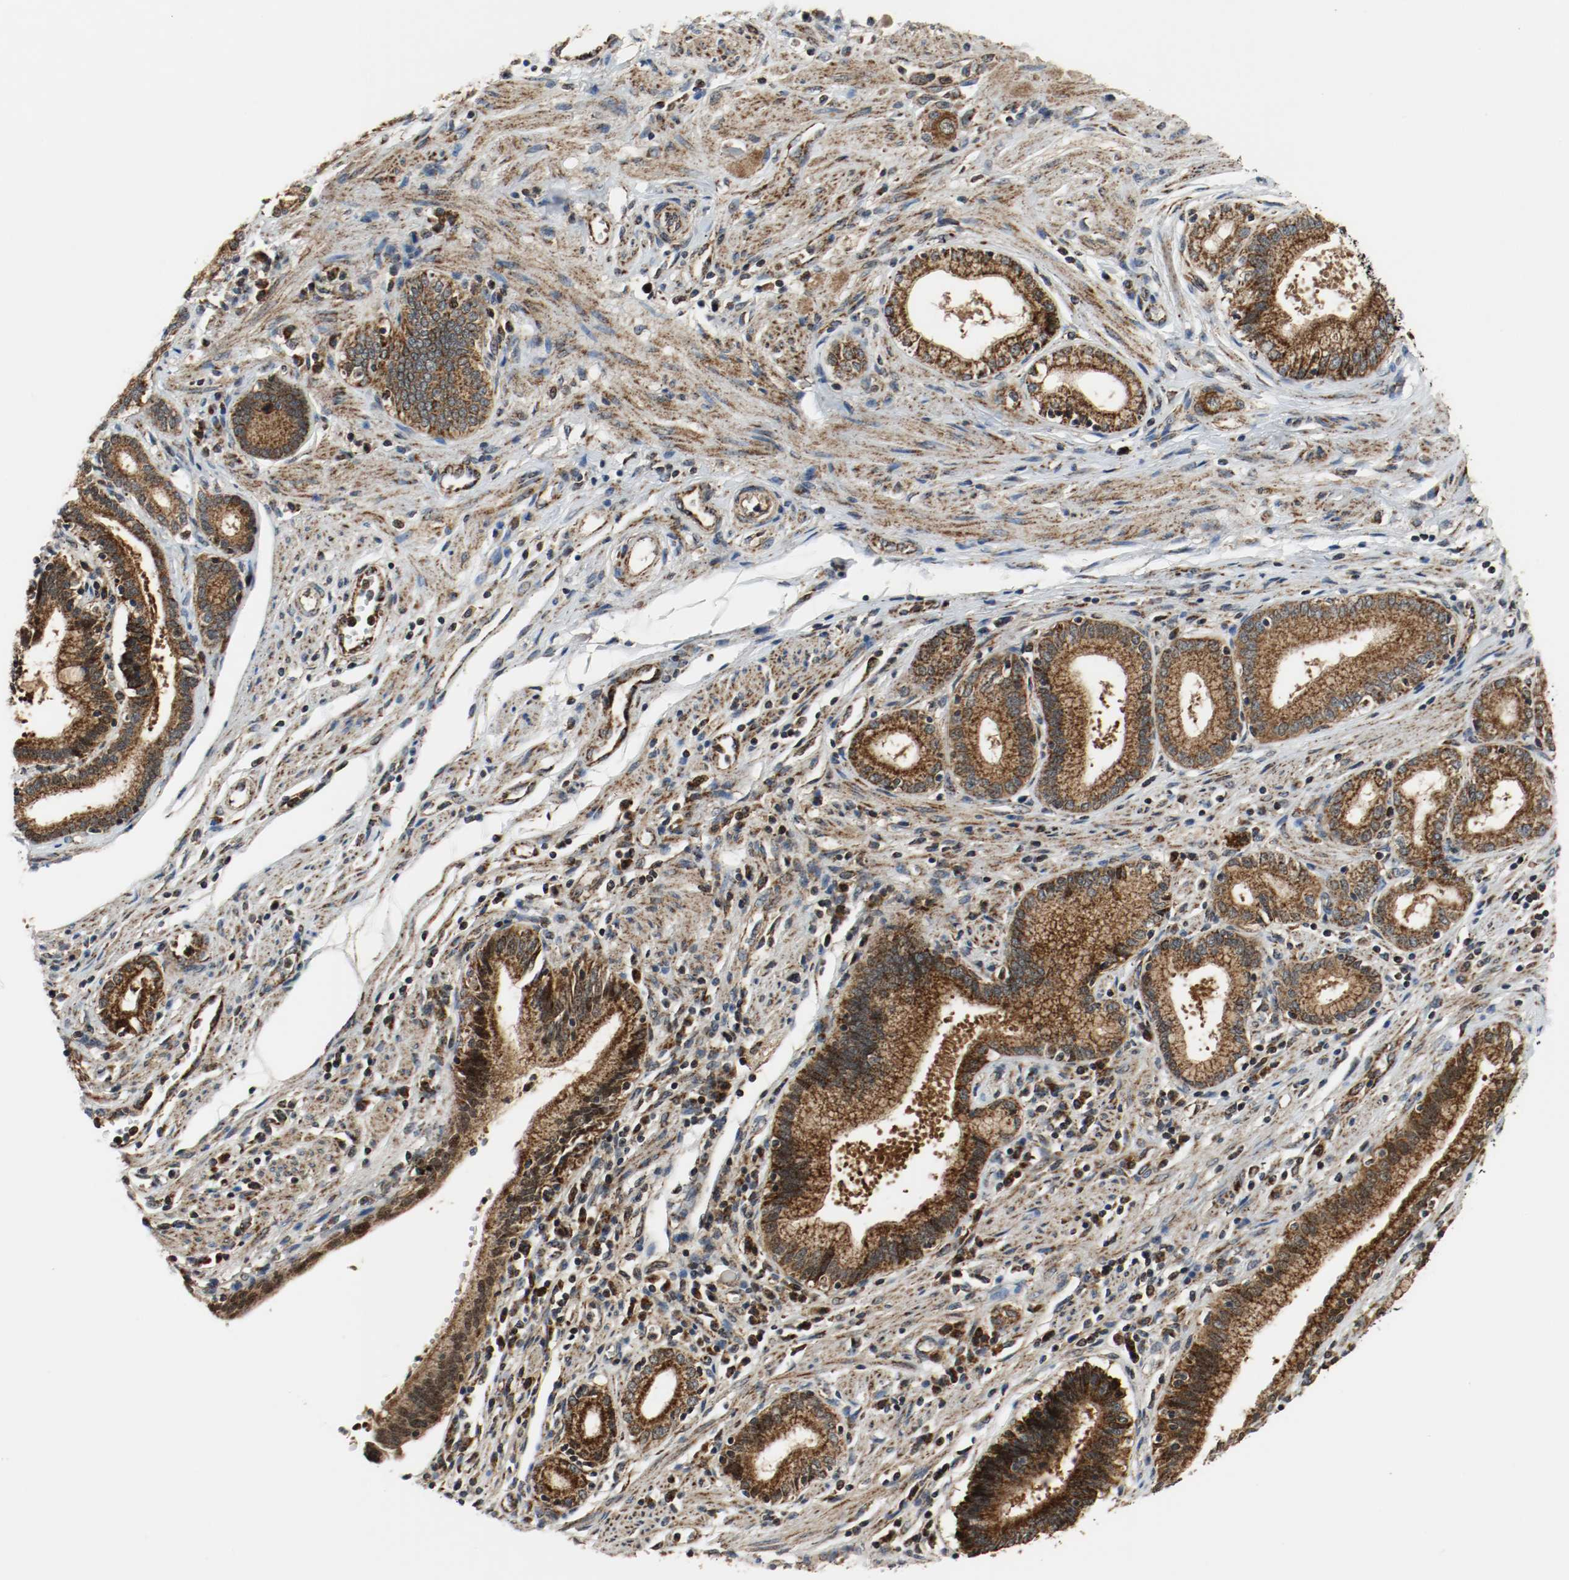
{"staining": {"intensity": "strong", "quantity": ">75%", "location": "cytoplasmic/membranous"}, "tissue": "pancreatic cancer", "cell_type": "Tumor cells", "image_type": "cancer", "snomed": [{"axis": "morphology", "description": "Adenocarcinoma, NOS"}, {"axis": "topography", "description": "Pancreas"}], "caption": "Immunohistochemical staining of human pancreatic cancer (adenocarcinoma) exhibits high levels of strong cytoplasmic/membranous protein expression in approximately >75% of tumor cells.", "gene": "TXNRD1", "patient": {"sex": "female", "age": 48}}